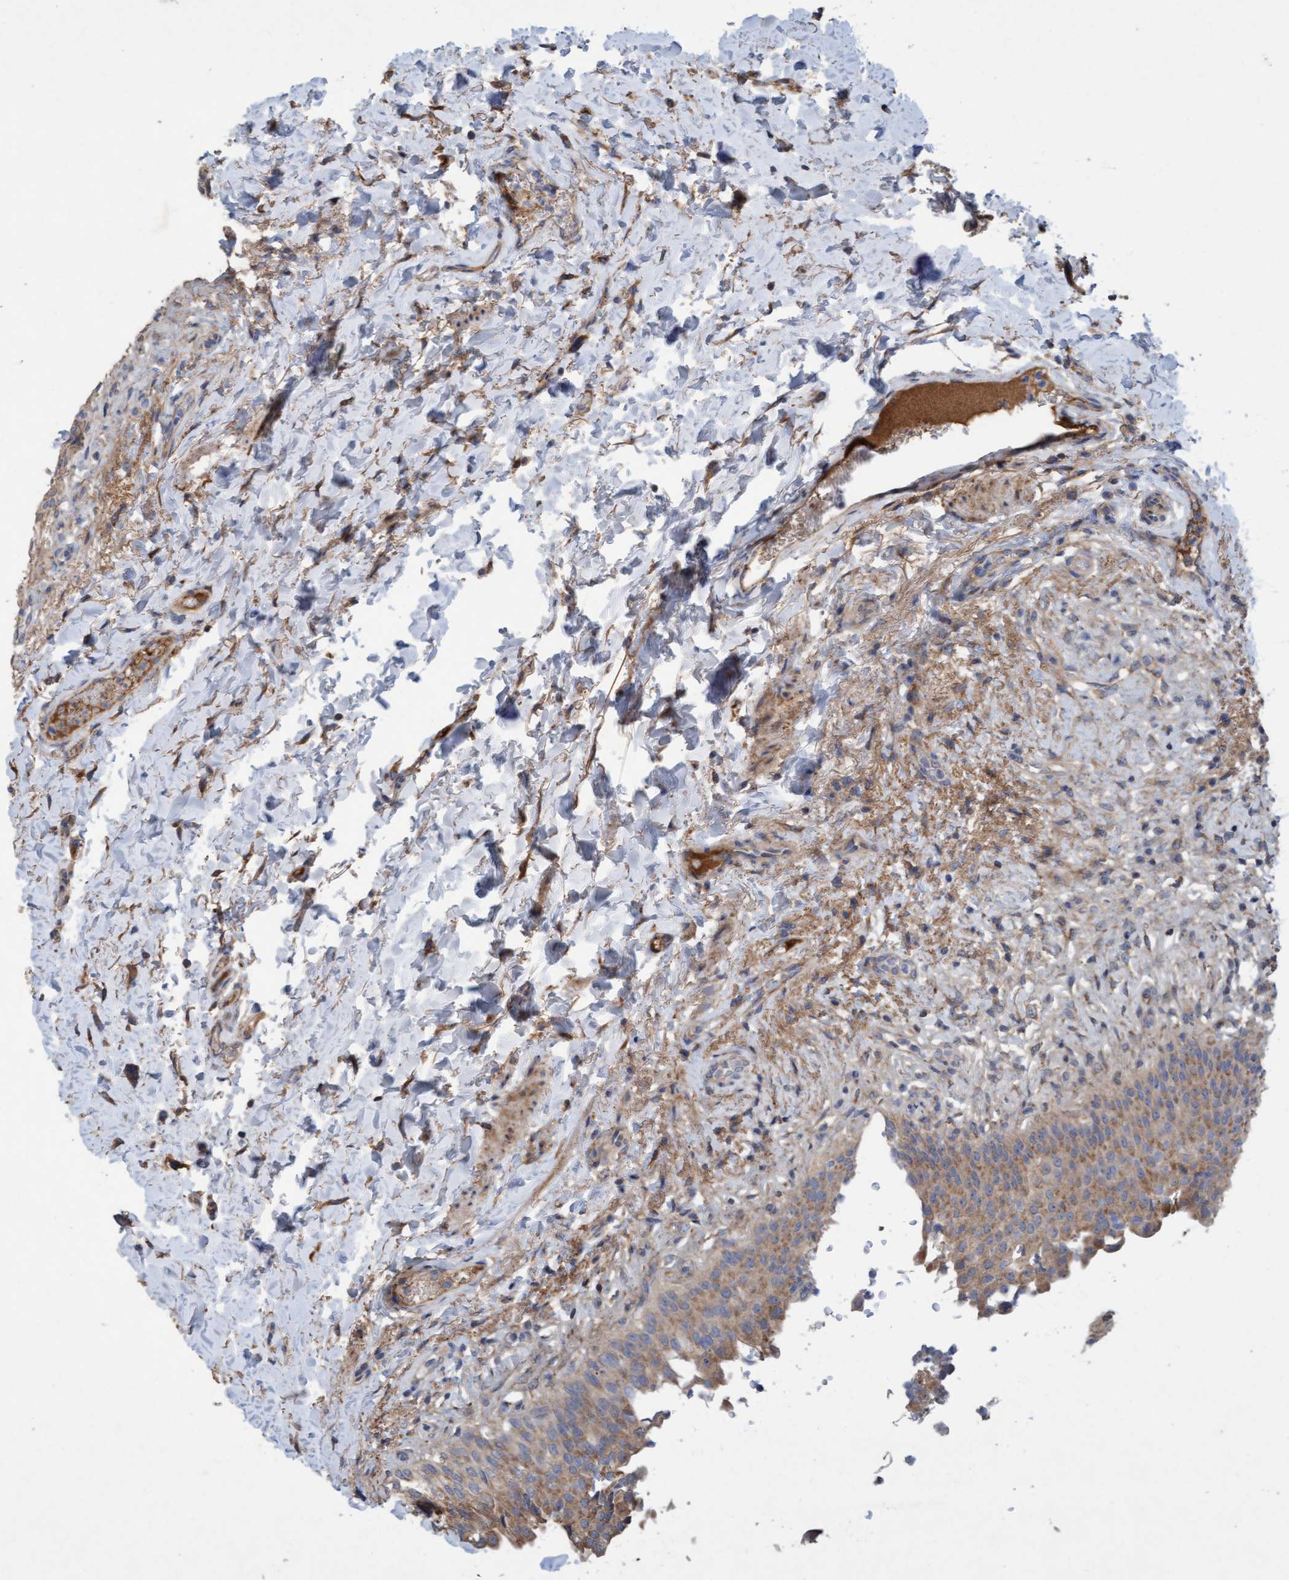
{"staining": {"intensity": "moderate", "quantity": ">75%", "location": "cytoplasmic/membranous"}, "tissue": "urinary bladder", "cell_type": "Urothelial cells", "image_type": "normal", "snomed": [{"axis": "morphology", "description": "Normal tissue, NOS"}, {"axis": "topography", "description": "Urinary bladder"}], "caption": "Protein staining exhibits moderate cytoplasmic/membranous expression in approximately >75% of urothelial cells in benign urinary bladder.", "gene": "DDHD2", "patient": {"sex": "female", "age": 60}}